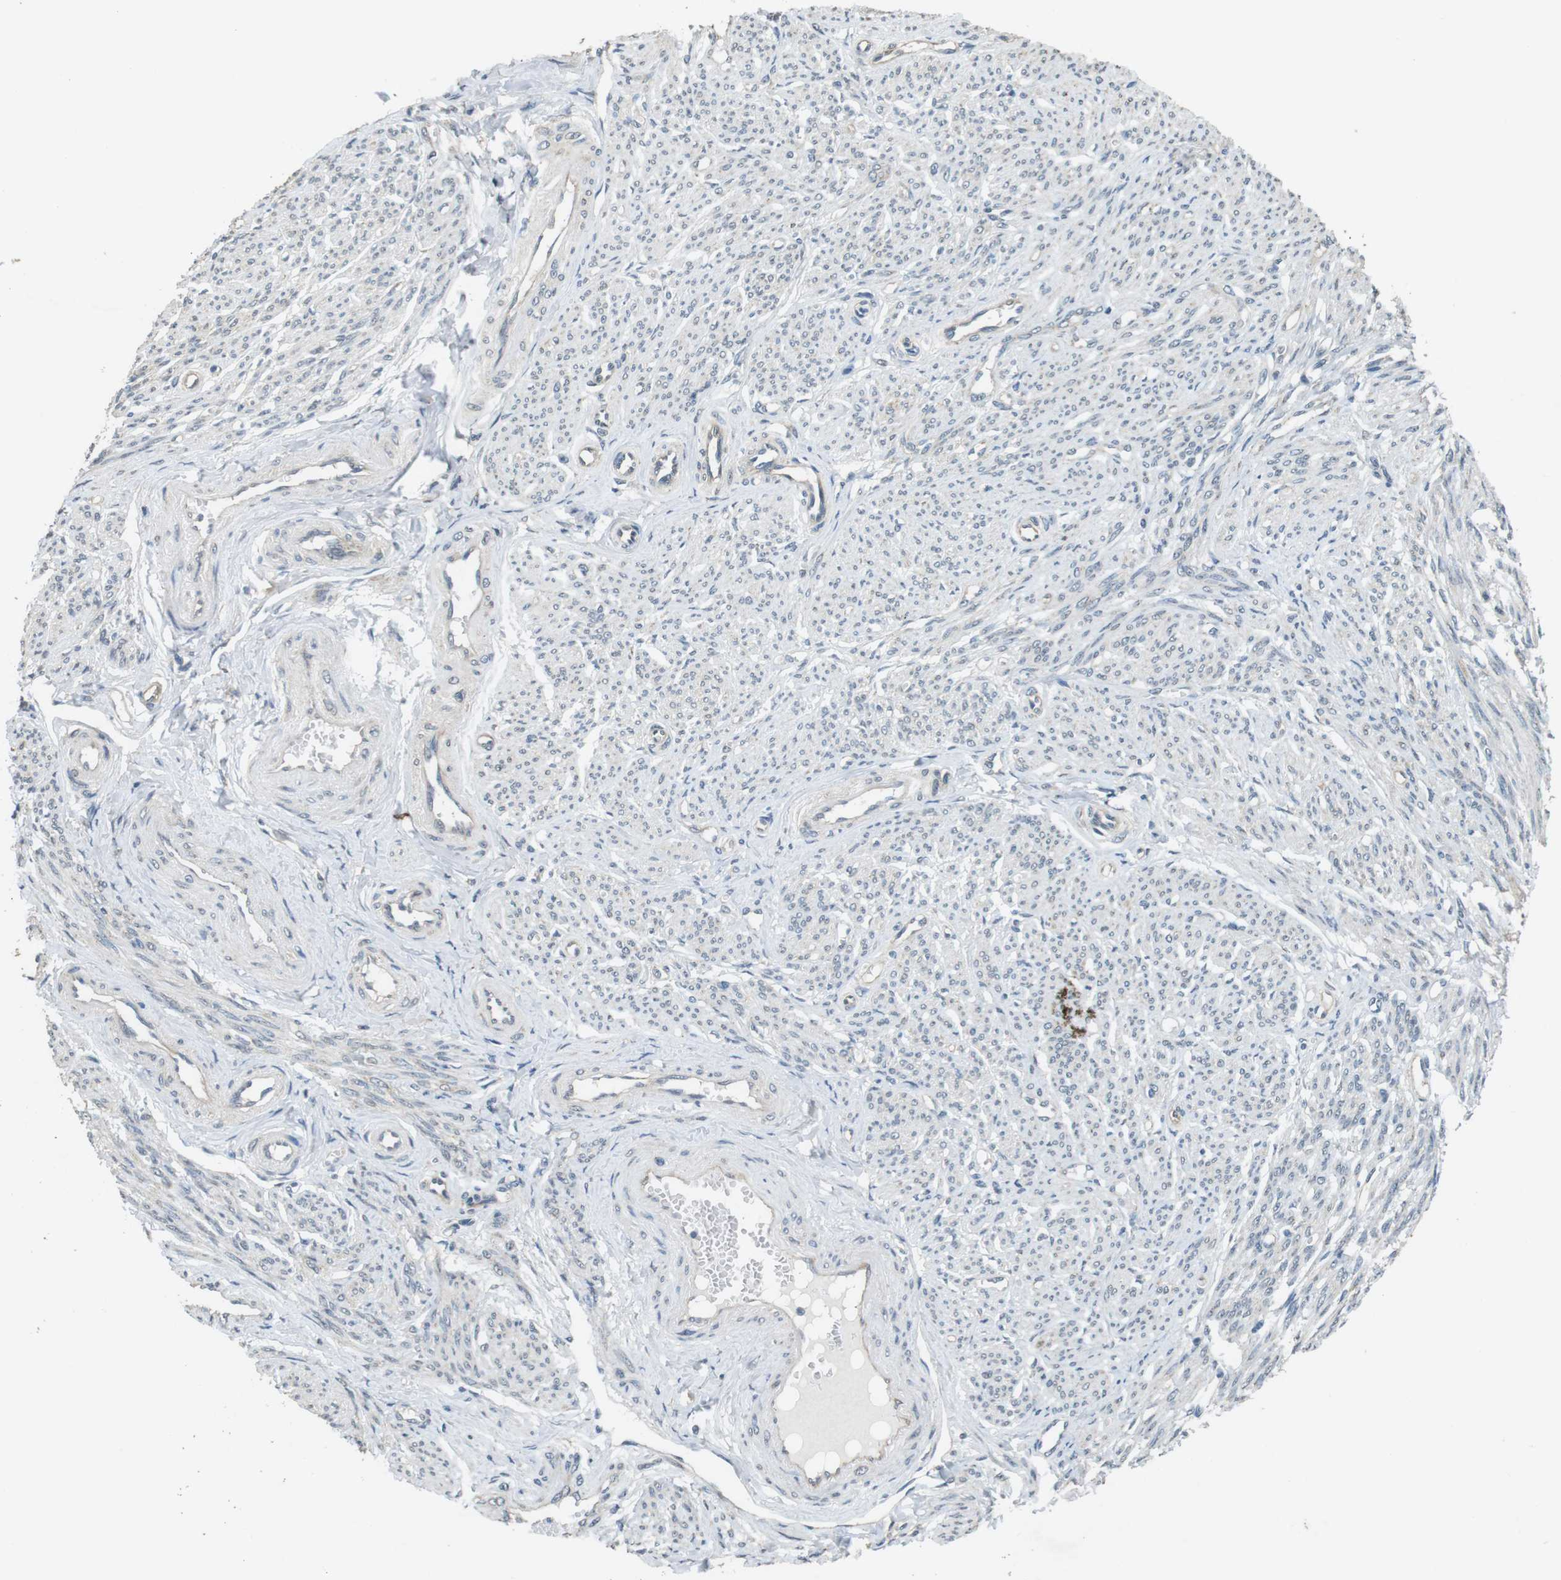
{"staining": {"intensity": "negative", "quantity": "none", "location": "none"}, "tissue": "smooth muscle", "cell_type": "Smooth muscle cells", "image_type": "normal", "snomed": [{"axis": "morphology", "description": "Normal tissue, NOS"}, {"axis": "topography", "description": "Smooth muscle"}], "caption": "High magnification brightfield microscopy of benign smooth muscle stained with DAB (3,3'-diaminobenzidine) (brown) and counterstained with hematoxylin (blue): smooth muscle cells show no significant expression. Brightfield microscopy of immunohistochemistry stained with DAB (brown) and hematoxylin (blue), captured at high magnification.", "gene": "CLDN7", "patient": {"sex": "female", "age": 65}}